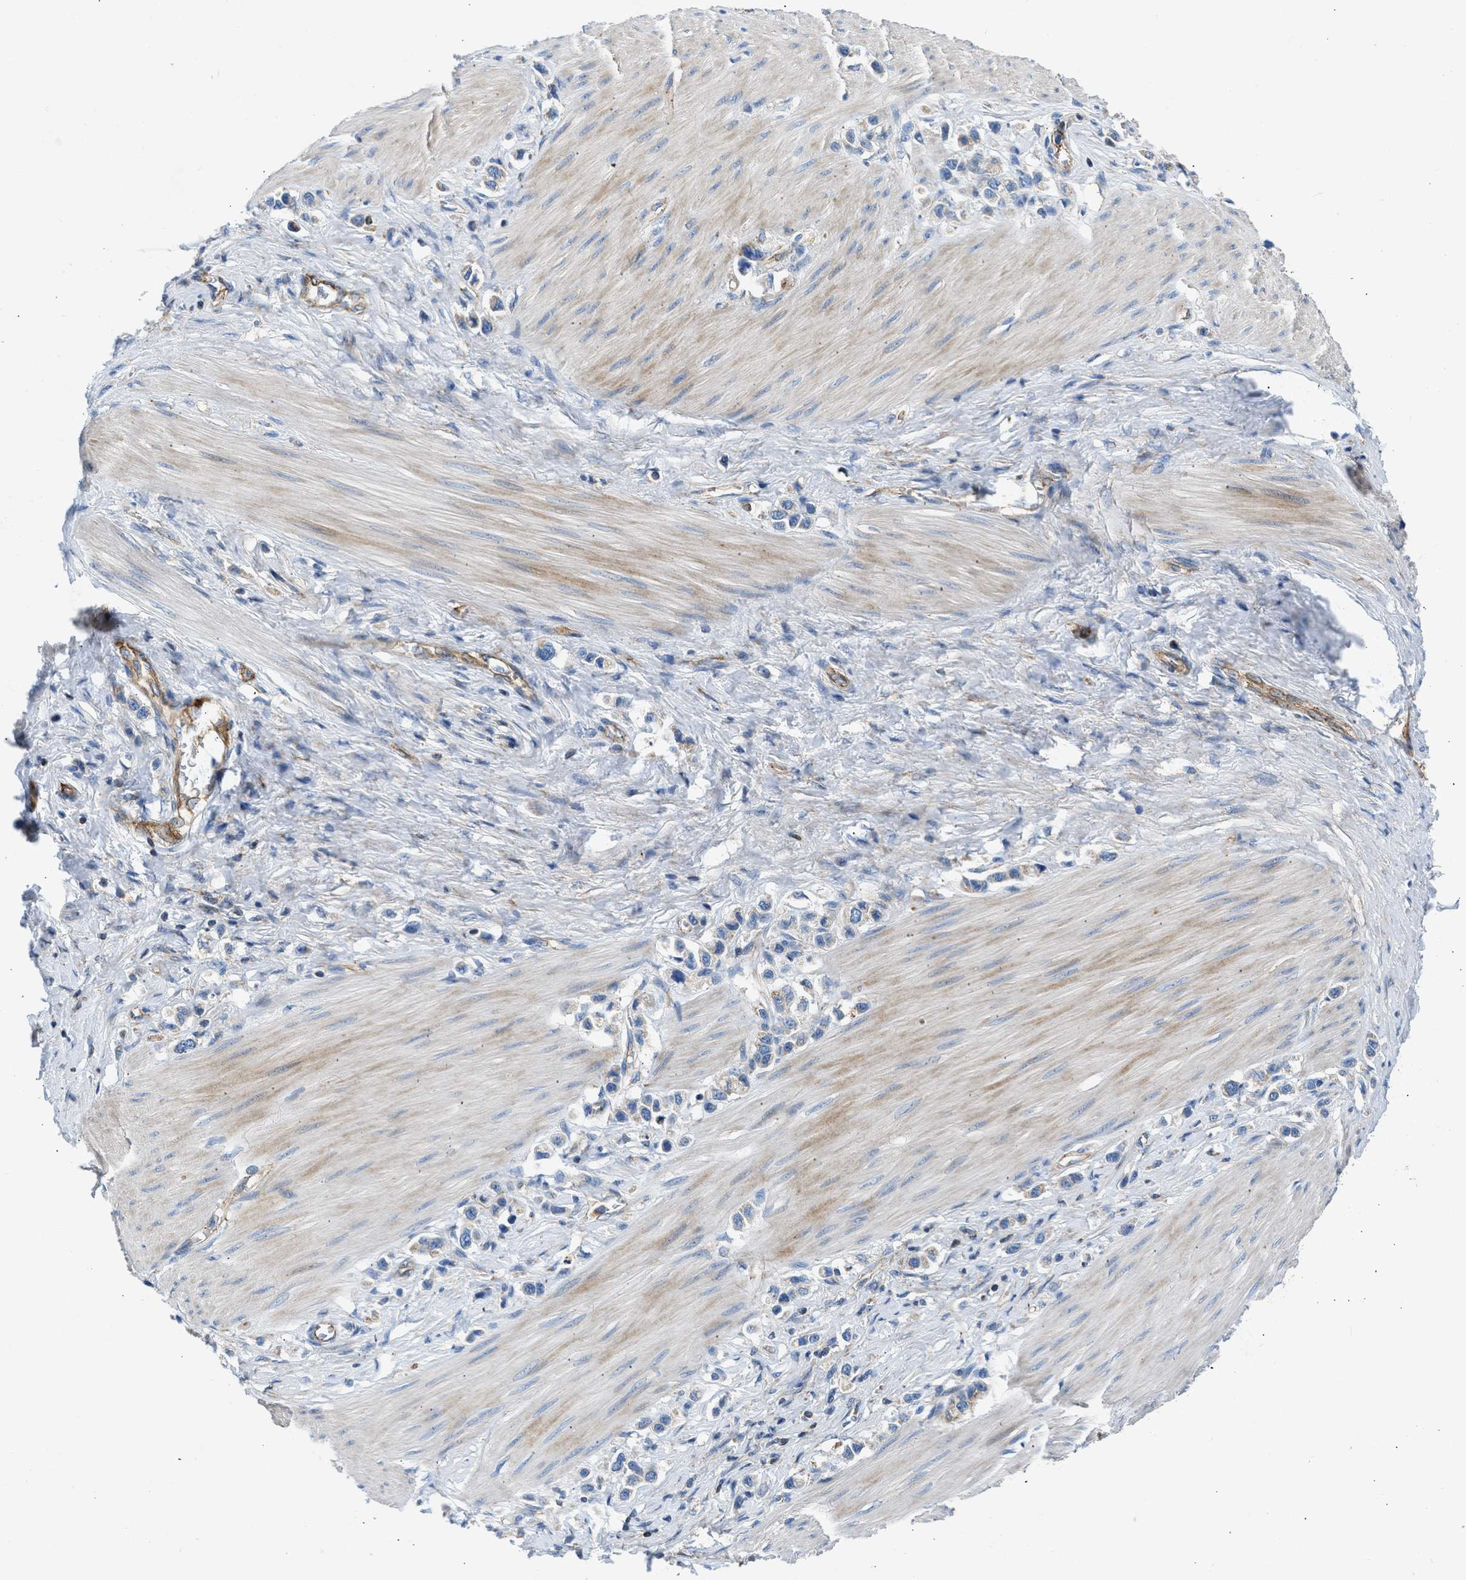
{"staining": {"intensity": "negative", "quantity": "none", "location": "none"}, "tissue": "stomach cancer", "cell_type": "Tumor cells", "image_type": "cancer", "snomed": [{"axis": "morphology", "description": "Adenocarcinoma, NOS"}, {"axis": "topography", "description": "Stomach"}], "caption": "Adenocarcinoma (stomach) stained for a protein using IHC demonstrates no expression tumor cells.", "gene": "ULK4", "patient": {"sex": "female", "age": 65}}